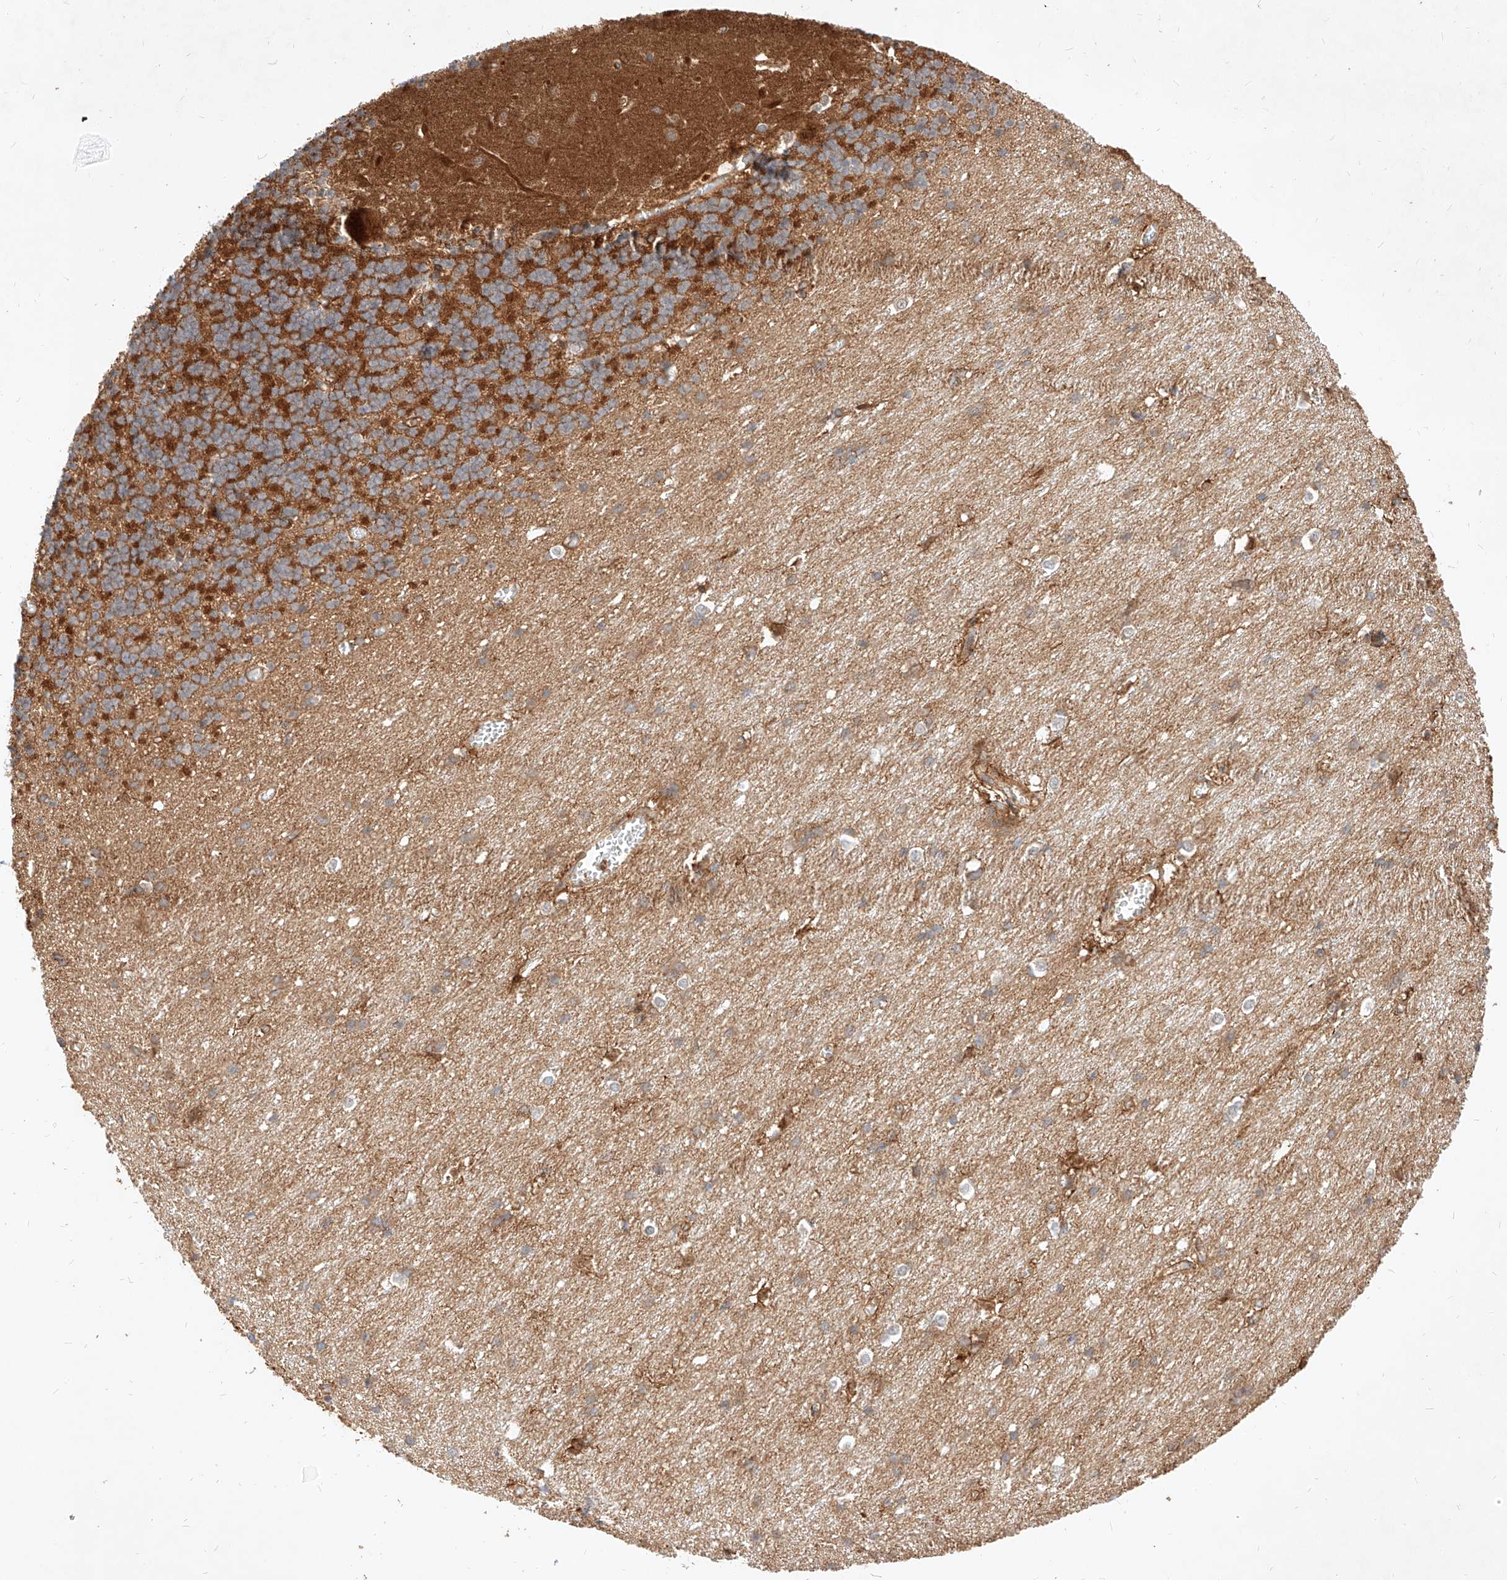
{"staining": {"intensity": "strong", "quantity": "25%-75%", "location": "cytoplasmic/membranous"}, "tissue": "cerebellum", "cell_type": "Cells in granular layer", "image_type": "normal", "snomed": [{"axis": "morphology", "description": "Normal tissue, NOS"}, {"axis": "topography", "description": "Cerebellum"}], "caption": "Immunohistochemistry (IHC) (DAB (3,3'-diaminobenzidine)) staining of unremarkable human cerebellum displays strong cytoplasmic/membranous protein positivity in approximately 25%-75% of cells in granular layer.", "gene": "NFAM1", "patient": {"sex": "male", "age": 37}}